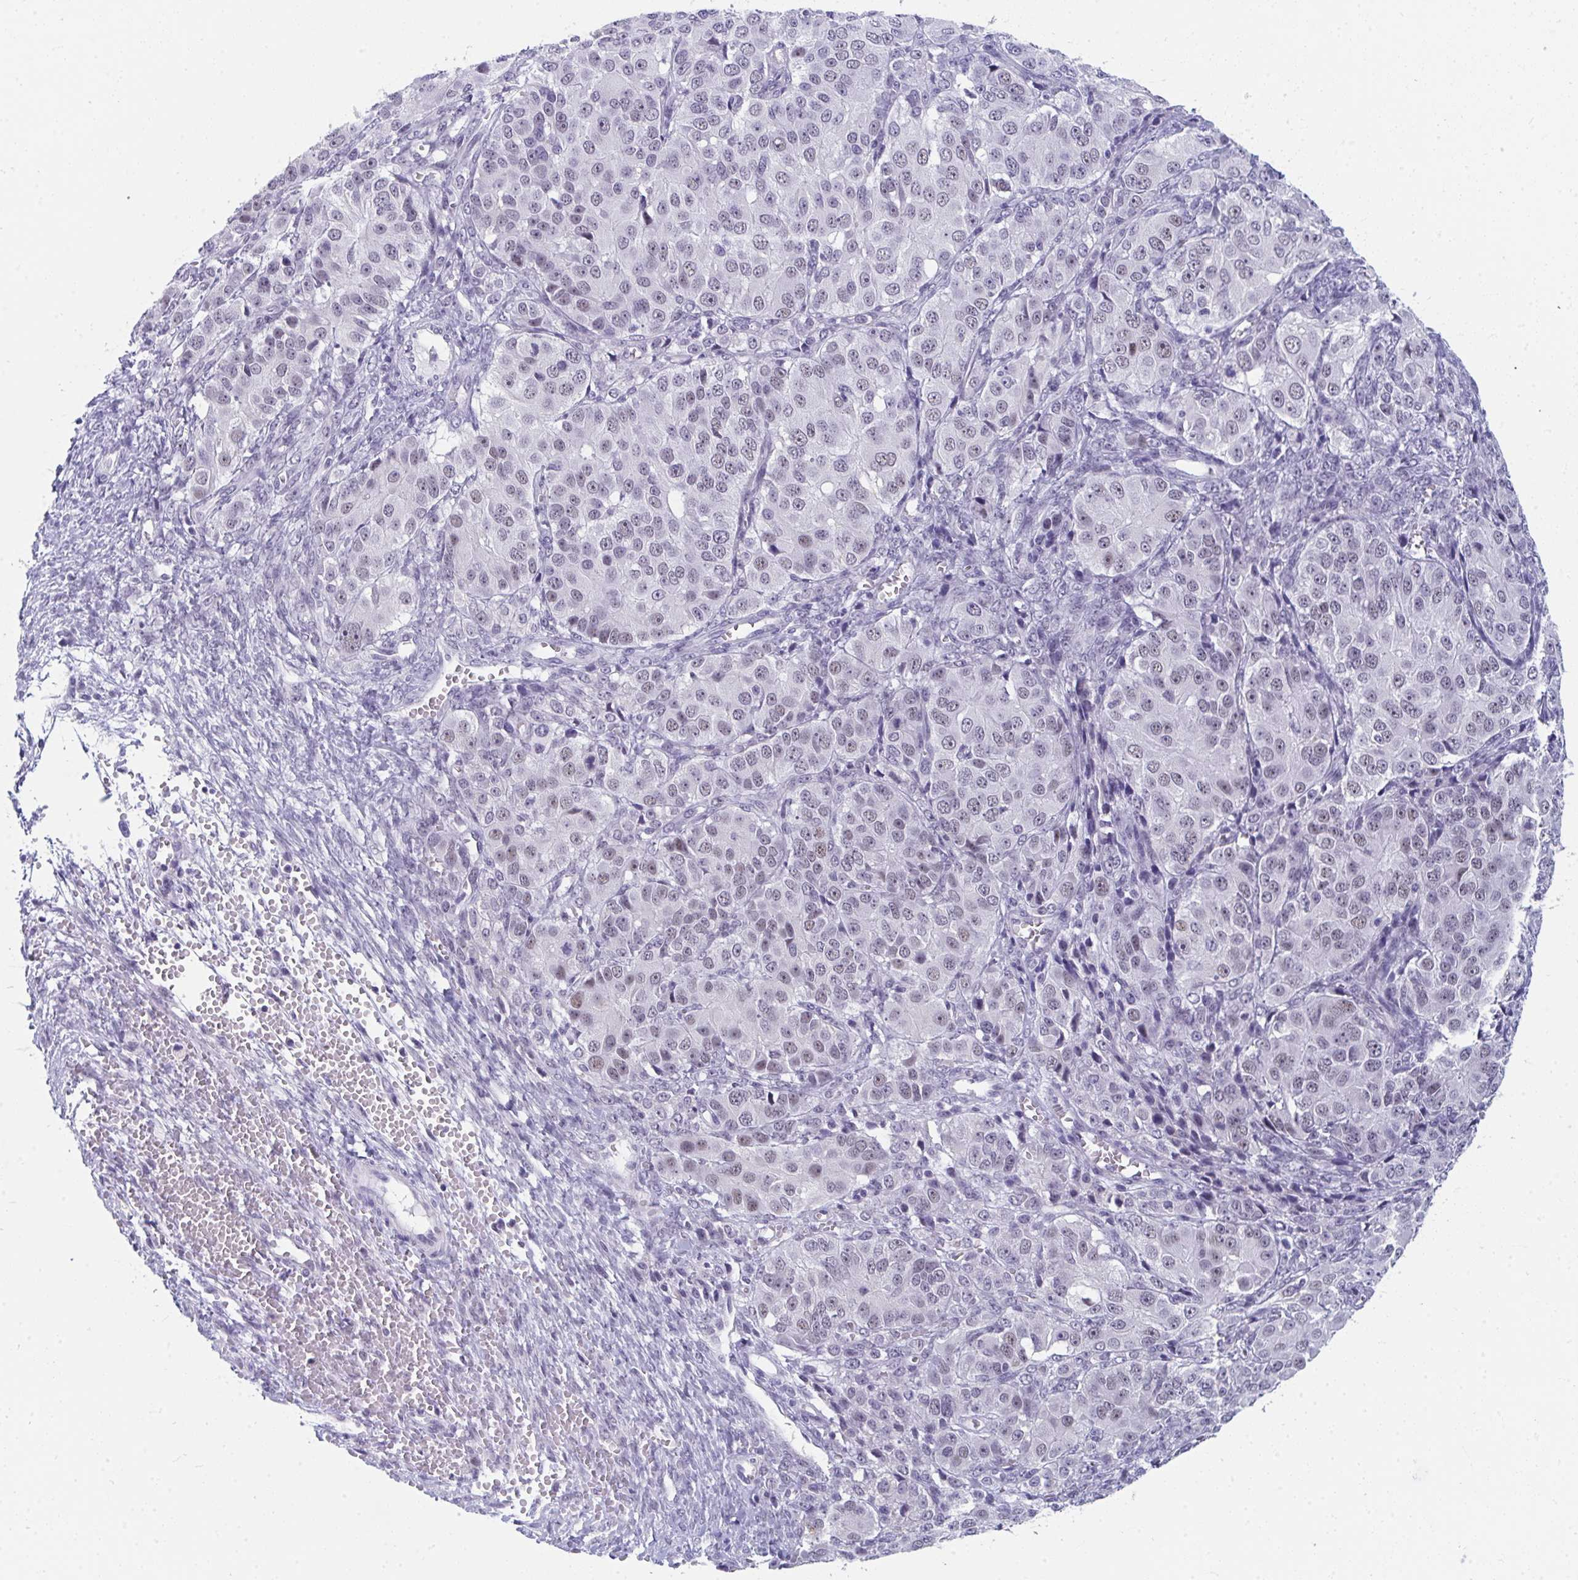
{"staining": {"intensity": "weak", "quantity": "<25%", "location": "nuclear"}, "tissue": "ovarian cancer", "cell_type": "Tumor cells", "image_type": "cancer", "snomed": [{"axis": "morphology", "description": "Carcinoma, endometroid"}, {"axis": "topography", "description": "Ovary"}], "caption": "Micrograph shows no significant protein positivity in tumor cells of ovarian cancer. Brightfield microscopy of immunohistochemistry stained with DAB (3,3'-diaminobenzidine) (brown) and hematoxylin (blue), captured at high magnification.", "gene": "CDK13", "patient": {"sex": "female", "age": 51}}